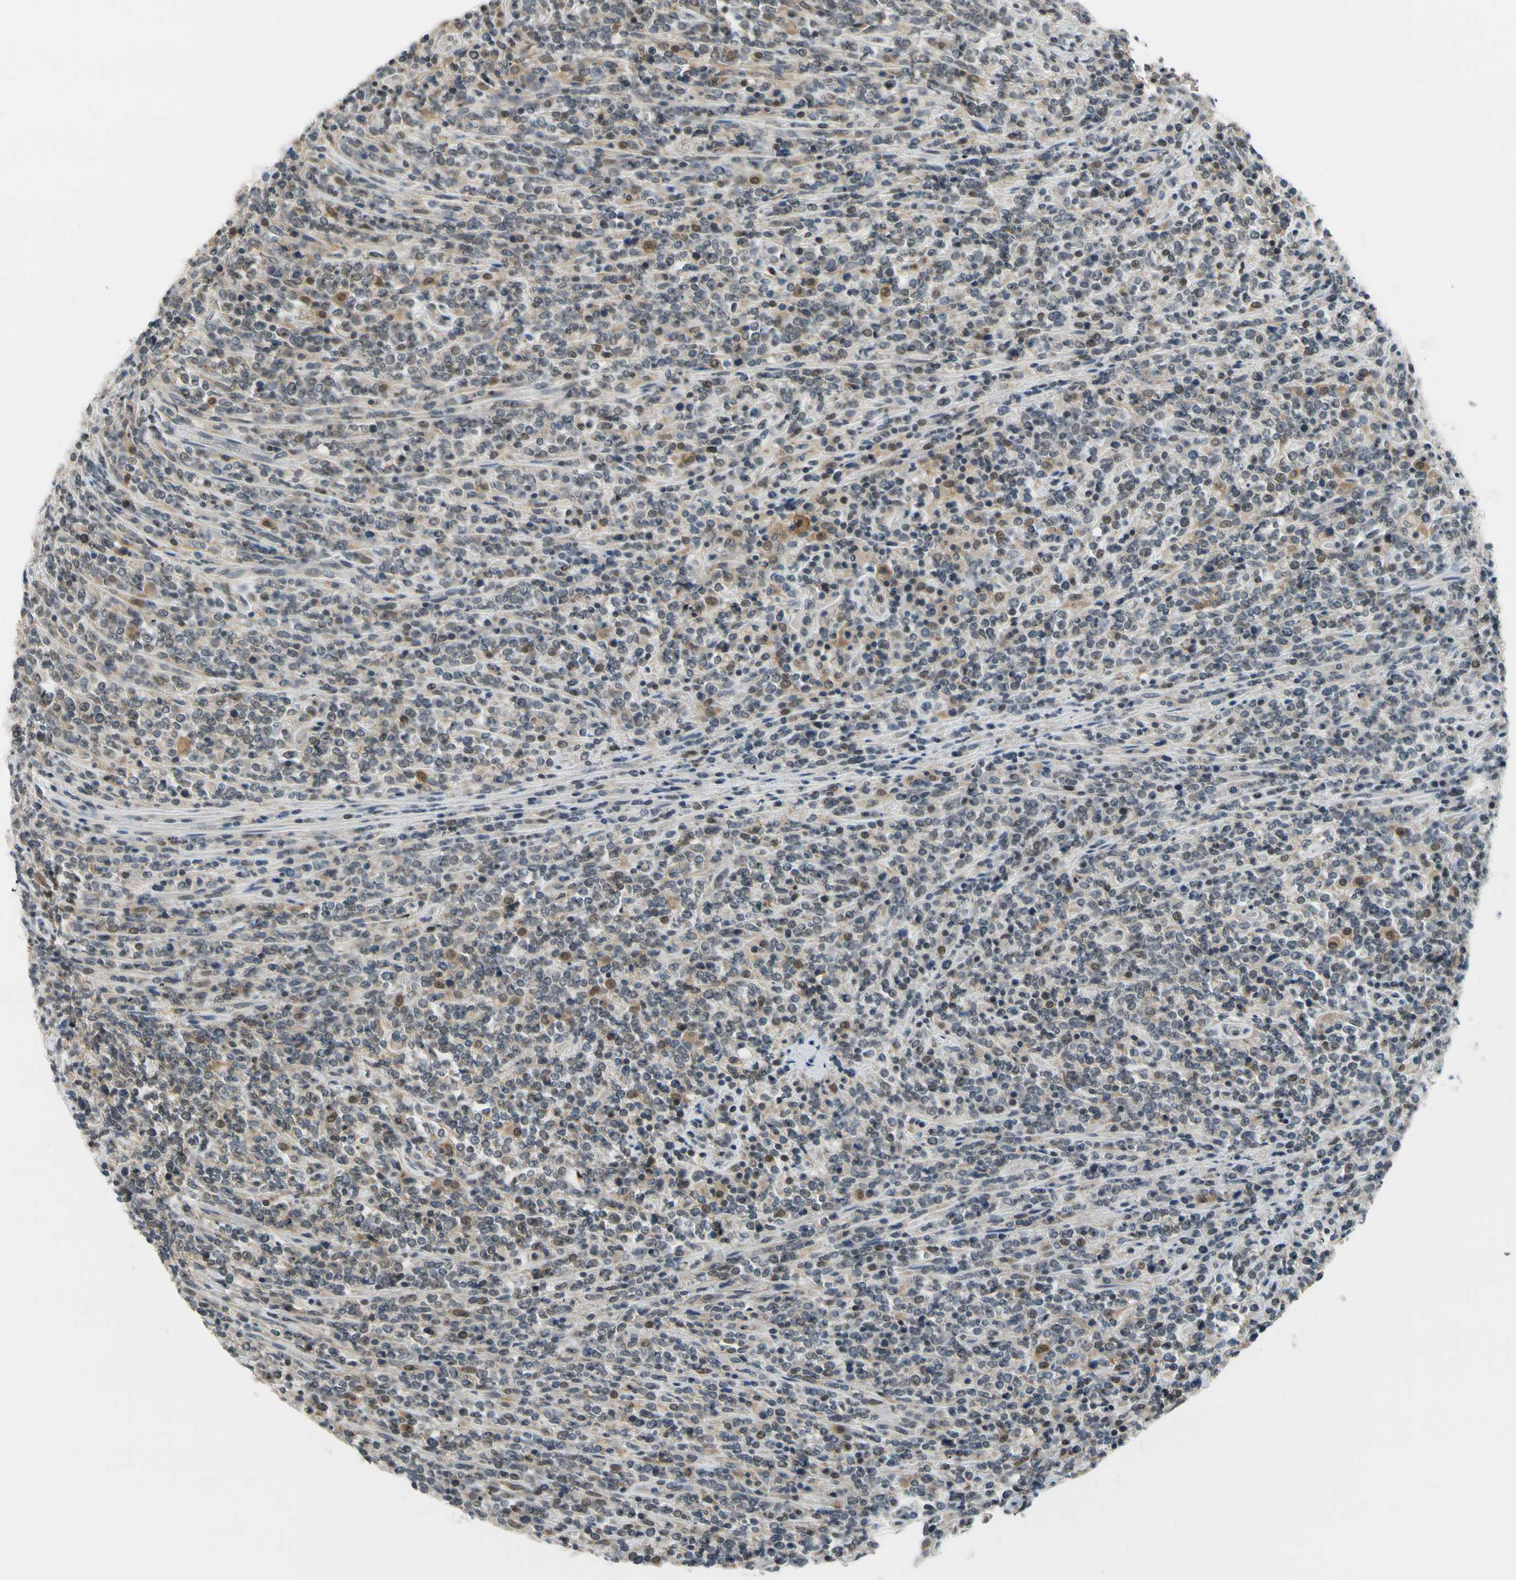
{"staining": {"intensity": "weak", "quantity": "<25%", "location": "cytoplasmic/membranous"}, "tissue": "lymphoma", "cell_type": "Tumor cells", "image_type": "cancer", "snomed": [{"axis": "morphology", "description": "Malignant lymphoma, non-Hodgkin's type, High grade"}, {"axis": "topography", "description": "Soft tissue"}], "caption": "Immunohistochemistry (IHC) photomicrograph of human malignant lymphoma, non-Hodgkin's type (high-grade) stained for a protein (brown), which exhibits no expression in tumor cells.", "gene": "TAF12", "patient": {"sex": "male", "age": 18}}